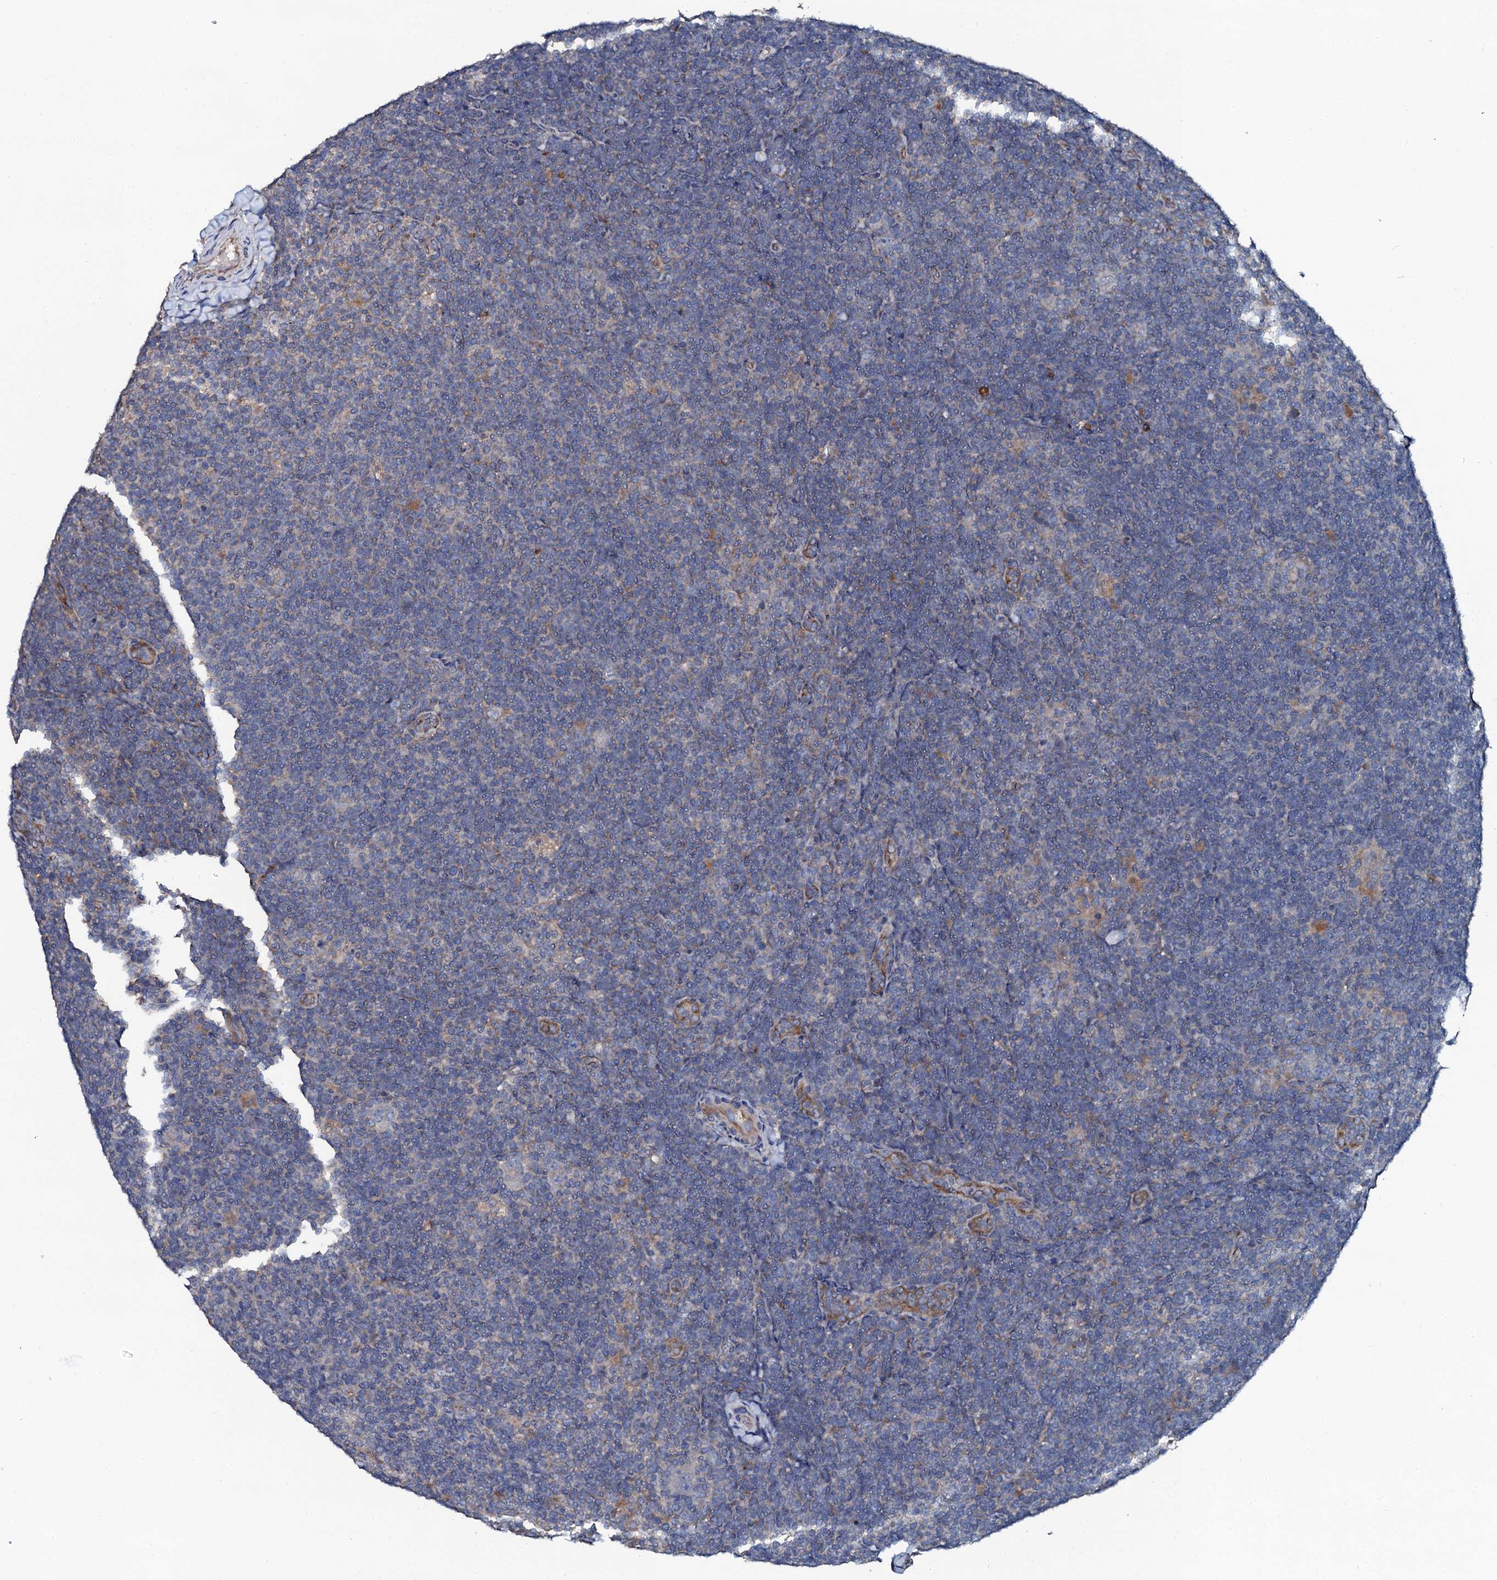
{"staining": {"intensity": "negative", "quantity": "none", "location": "none"}, "tissue": "lymphoma", "cell_type": "Tumor cells", "image_type": "cancer", "snomed": [{"axis": "morphology", "description": "Hodgkin's disease, NOS"}, {"axis": "topography", "description": "Lymph node"}], "caption": "This is an immunohistochemistry photomicrograph of human lymphoma. There is no staining in tumor cells.", "gene": "GLCE", "patient": {"sex": "female", "age": 57}}